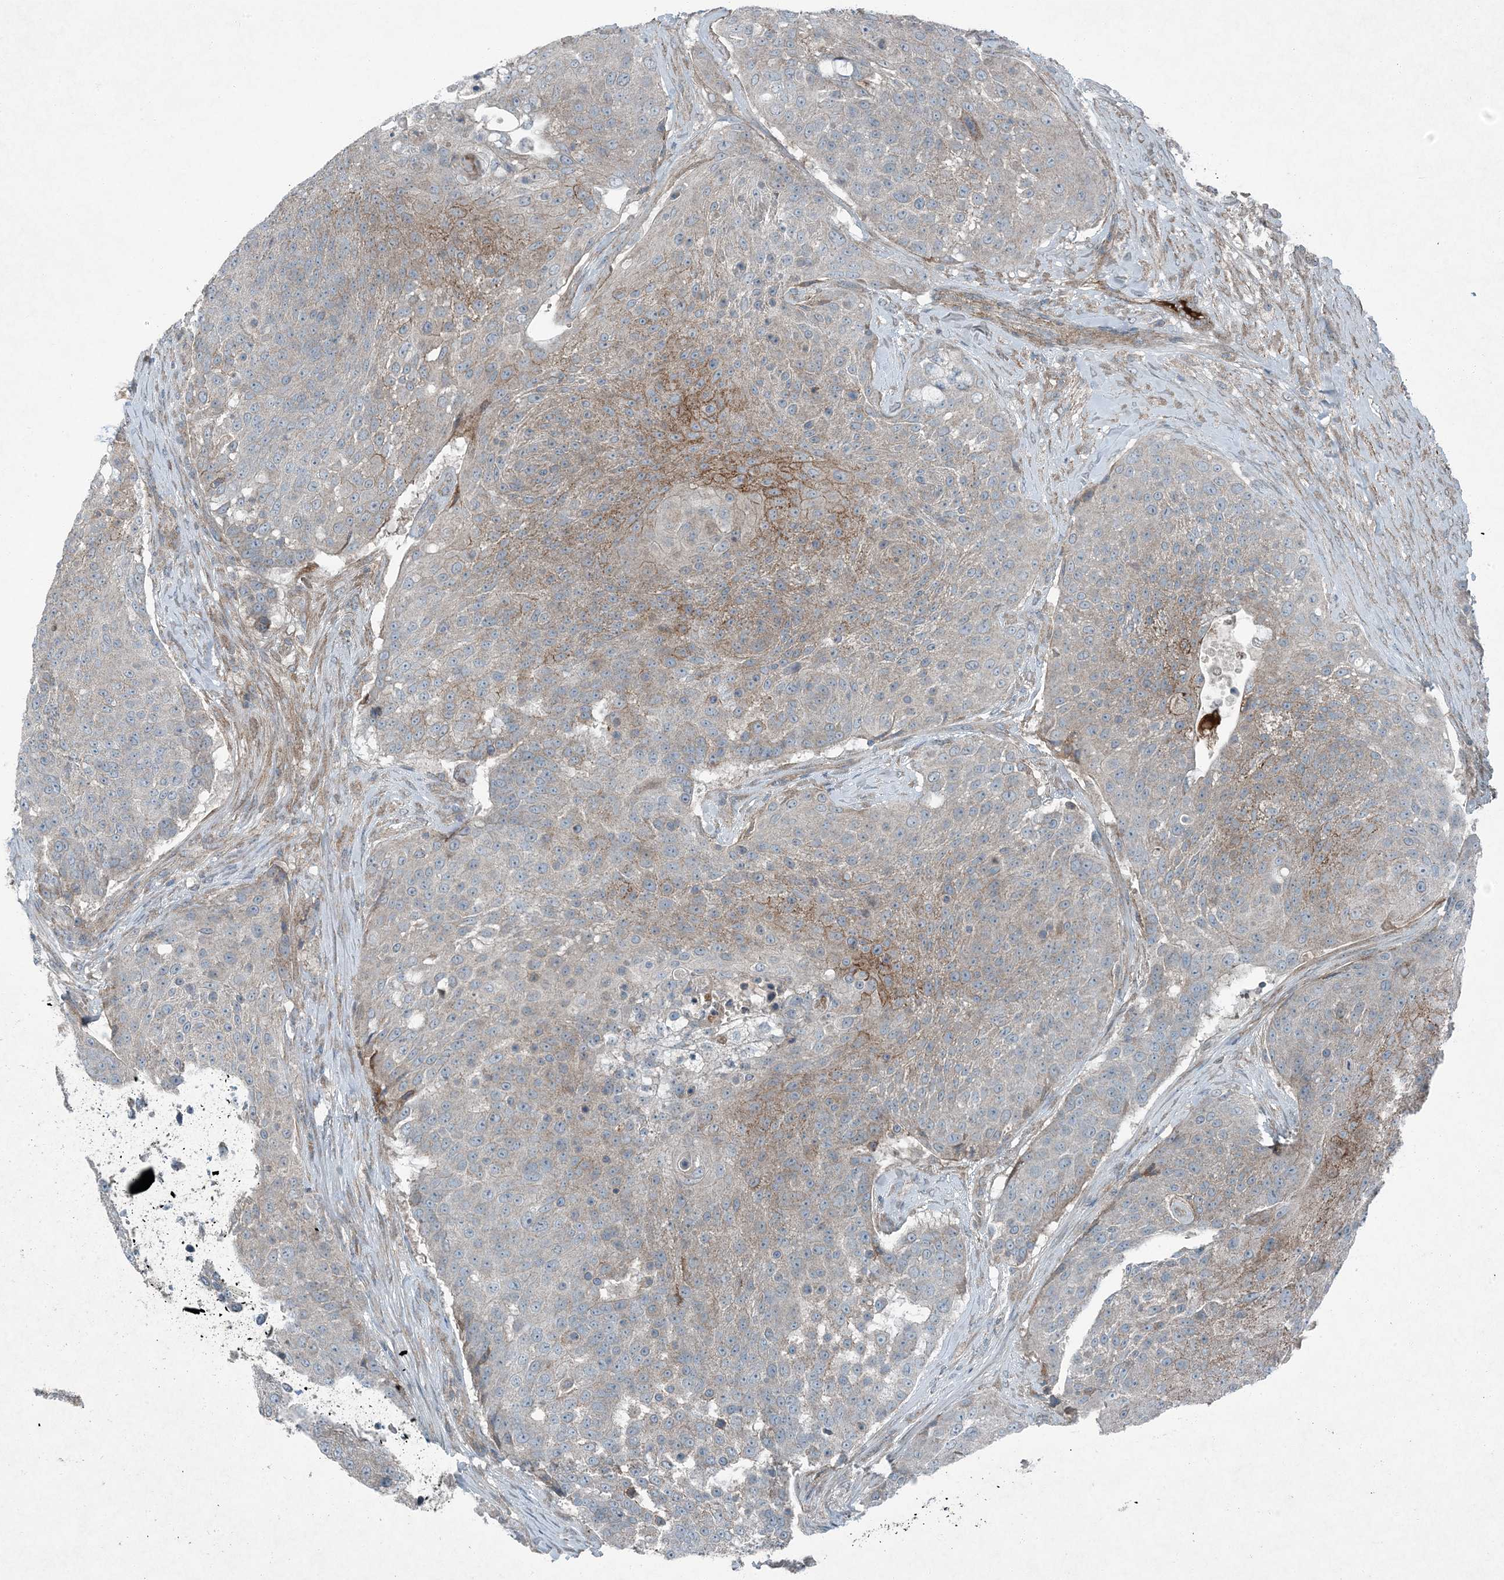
{"staining": {"intensity": "moderate", "quantity": "<25%", "location": "cytoplasmic/membranous"}, "tissue": "urothelial cancer", "cell_type": "Tumor cells", "image_type": "cancer", "snomed": [{"axis": "morphology", "description": "Urothelial carcinoma, High grade"}, {"axis": "topography", "description": "Urinary bladder"}], "caption": "Protein expression analysis of human urothelial carcinoma (high-grade) reveals moderate cytoplasmic/membranous positivity in approximately <25% of tumor cells. (DAB = brown stain, brightfield microscopy at high magnification).", "gene": "APOM", "patient": {"sex": "female", "age": 63}}